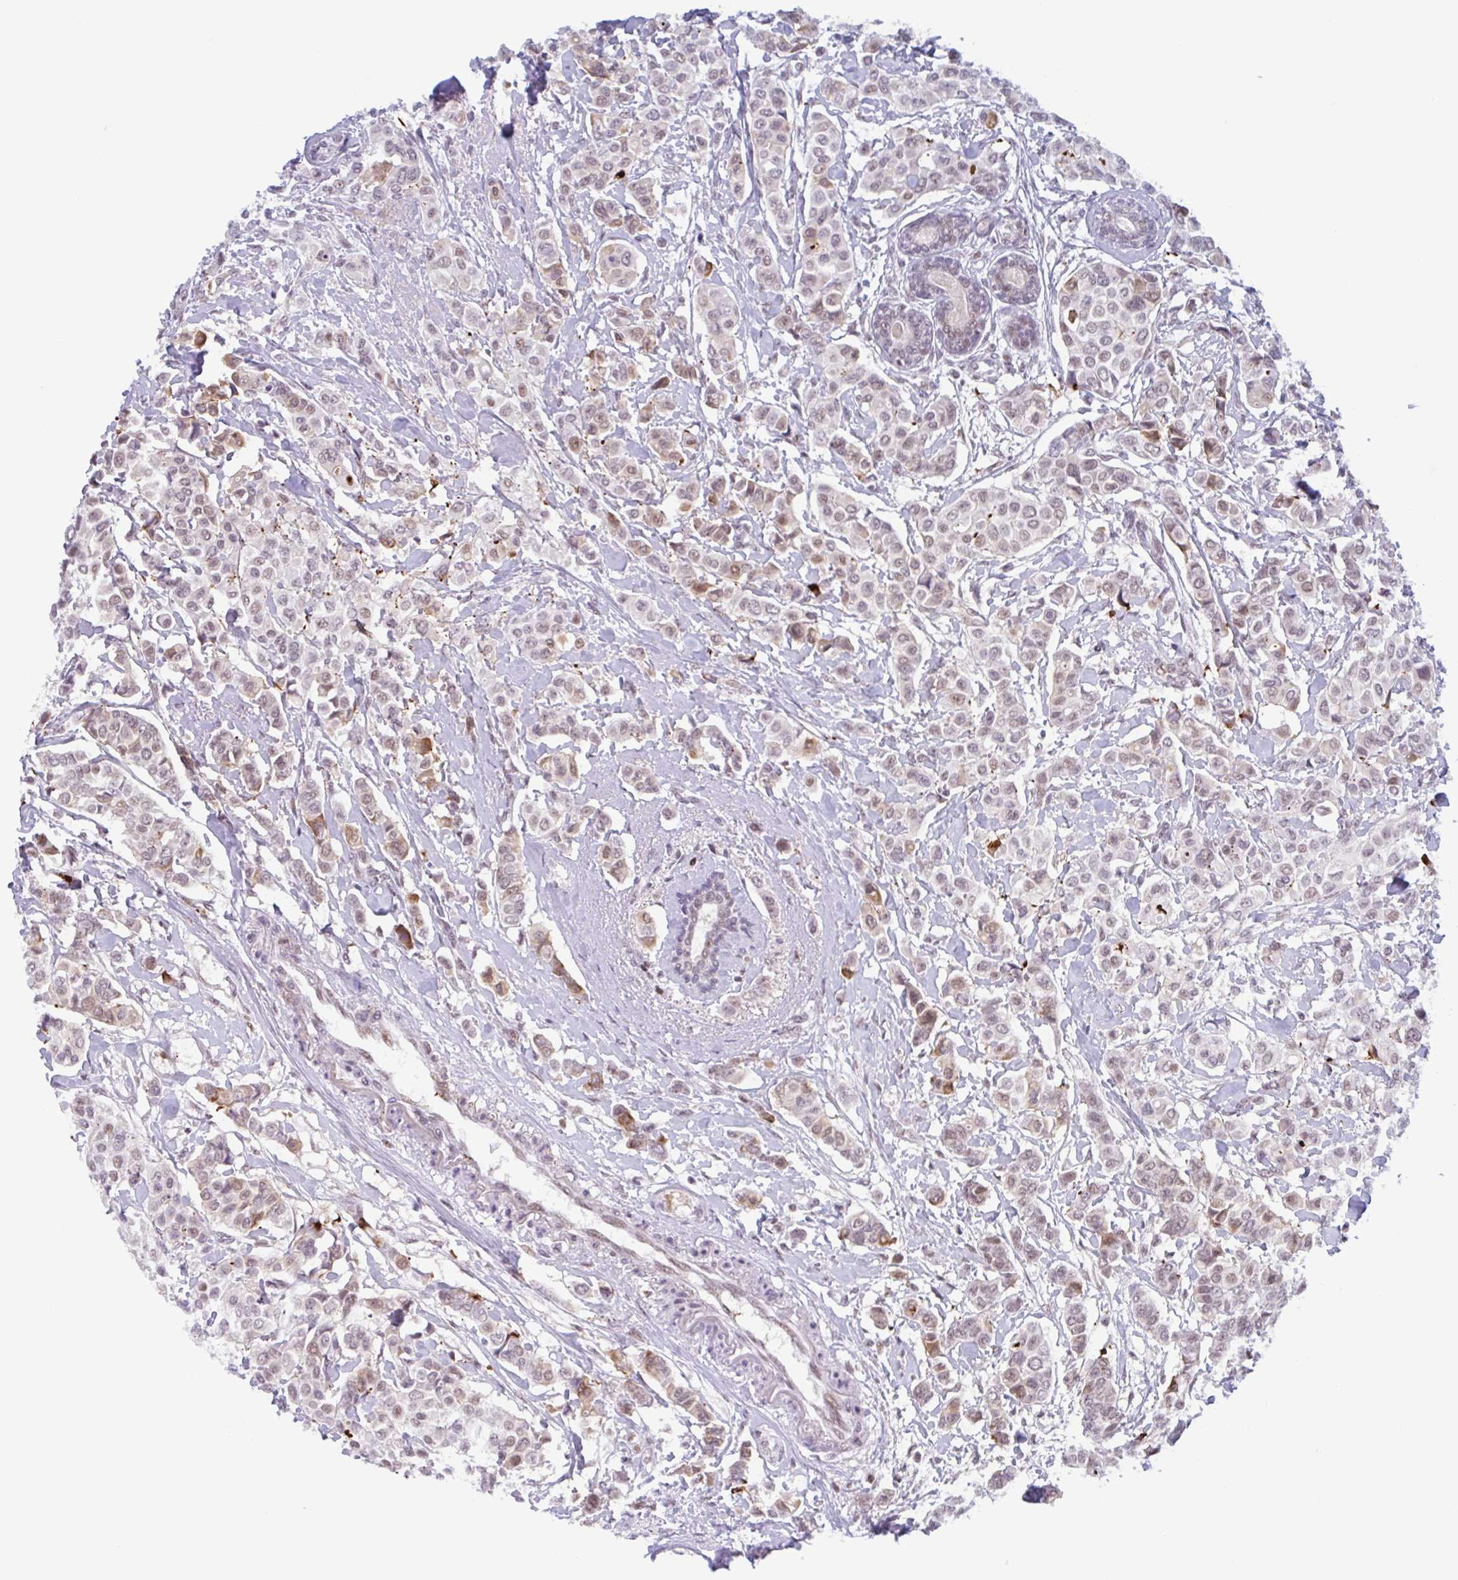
{"staining": {"intensity": "moderate", "quantity": "25%-75%", "location": "cytoplasmic/membranous,nuclear"}, "tissue": "breast cancer", "cell_type": "Tumor cells", "image_type": "cancer", "snomed": [{"axis": "morphology", "description": "Lobular carcinoma"}, {"axis": "topography", "description": "Breast"}], "caption": "DAB (3,3'-diaminobenzidine) immunohistochemical staining of human breast lobular carcinoma displays moderate cytoplasmic/membranous and nuclear protein expression in about 25%-75% of tumor cells.", "gene": "PLG", "patient": {"sex": "female", "age": 51}}